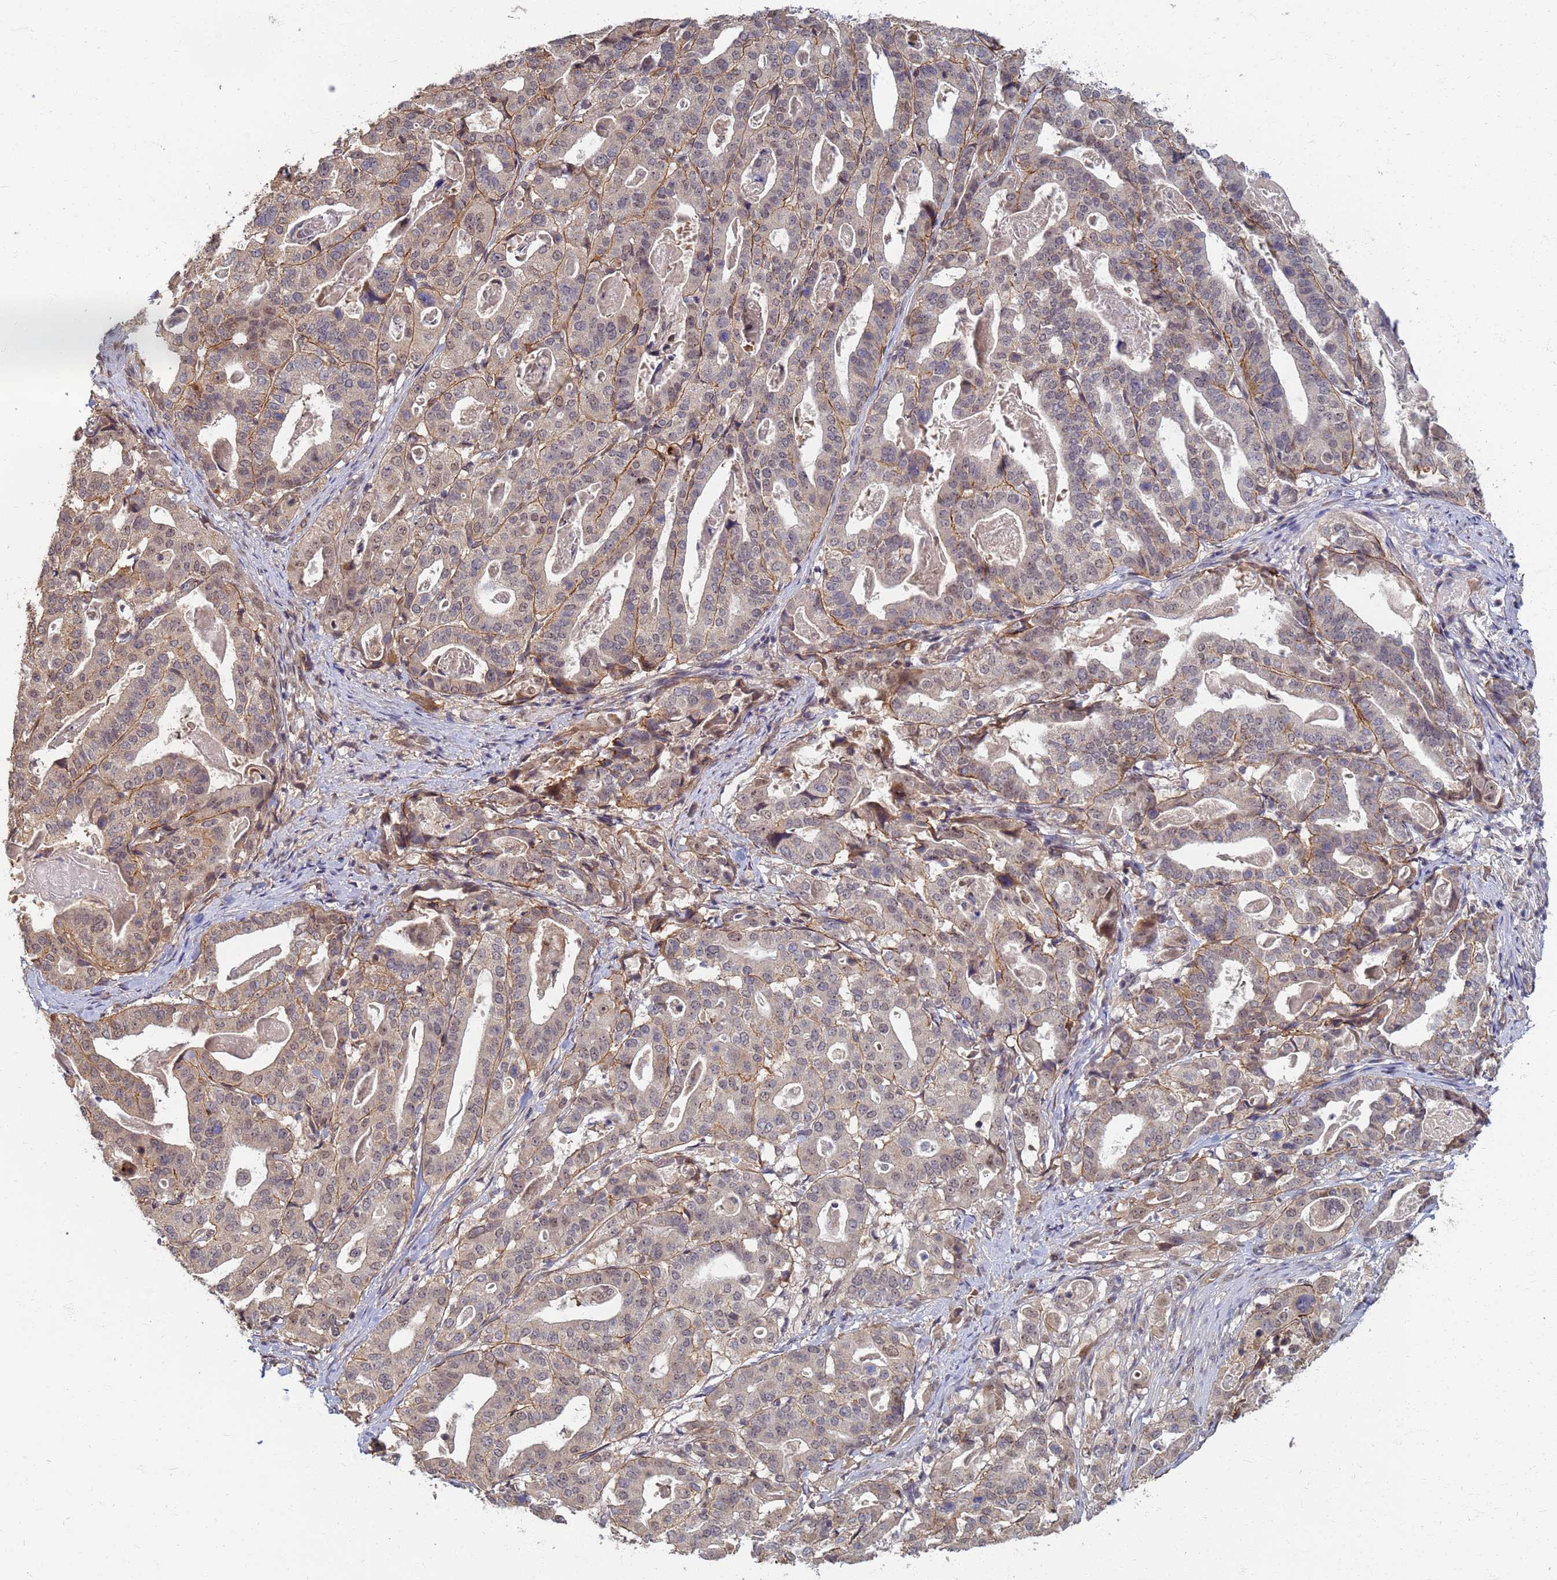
{"staining": {"intensity": "weak", "quantity": "25%-75%", "location": "nuclear"}, "tissue": "stomach cancer", "cell_type": "Tumor cells", "image_type": "cancer", "snomed": [{"axis": "morphology", "description": "Adenocarcinoma, NOS"}, {"axis": "topography", "description": "Stomach"}], "caption": "There is low levels of weak nuclear expression in tumor cells of stomach adenocarcinoma, as demonstrated by immunohistochemical staining (brown color).", "gene": "ITGB4", "patient": {"sex": "male", "age": 48}}